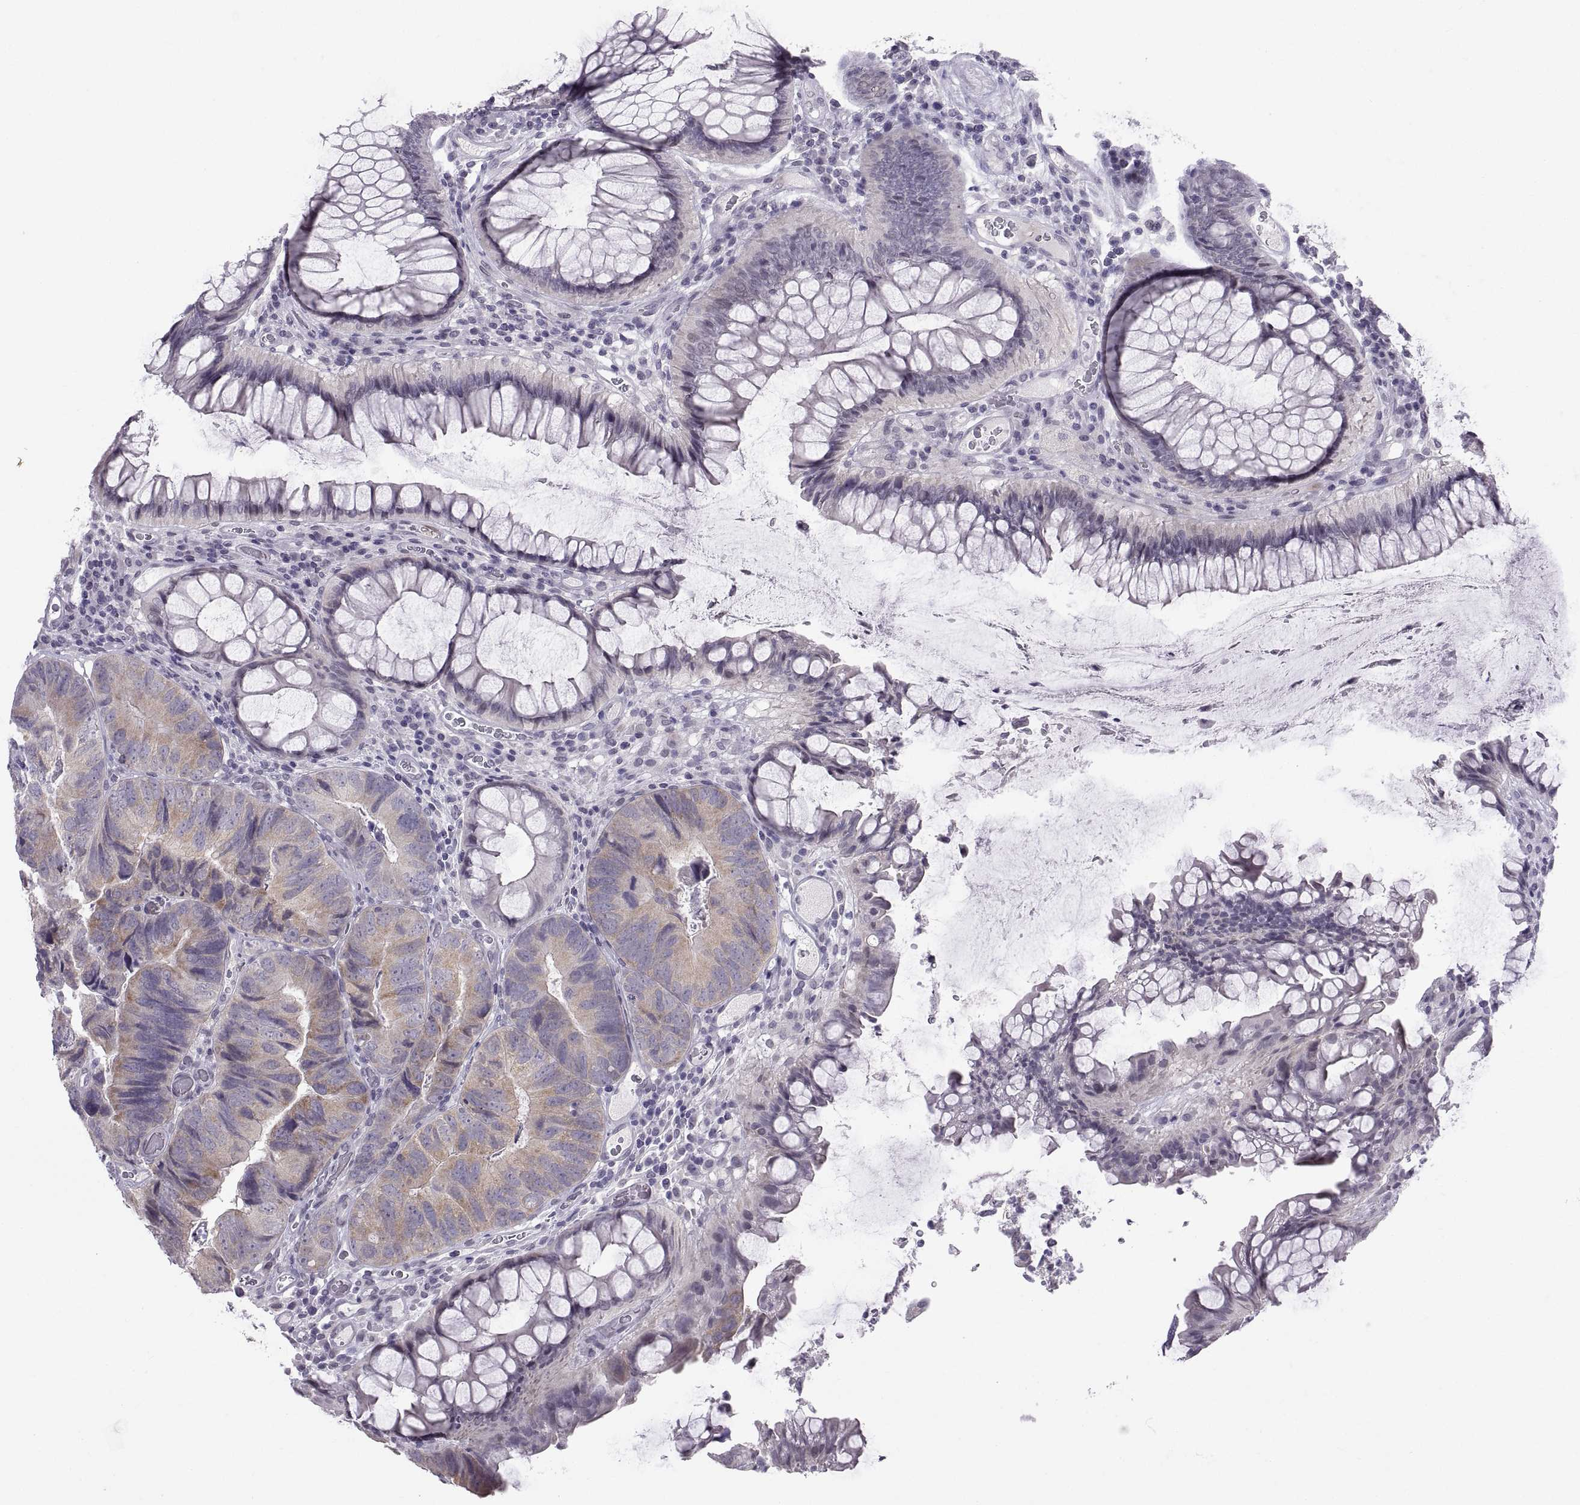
{"staining": {"intensity": "weak", "quantity": "25%-75%", "location": "cytoplasmic/membranous"}, "tissue": "colorectal cancer", "cell_type": "Tumor cells", "image_type": "cancer", "snomed": [{"axis": "morphology", "description": "Adenocarcinoma, NOS"}, {"axis": "topography", "description": "Colon"}], "caption": "Weak cytoplasmic/membranous positivity for a protein is identified in about 25%-75% of tumor cells of colorectal cancer (adenocarcinoma) using IHC.", "gene": "KRT77", "patient": {"sex": "female", "age": 67}}